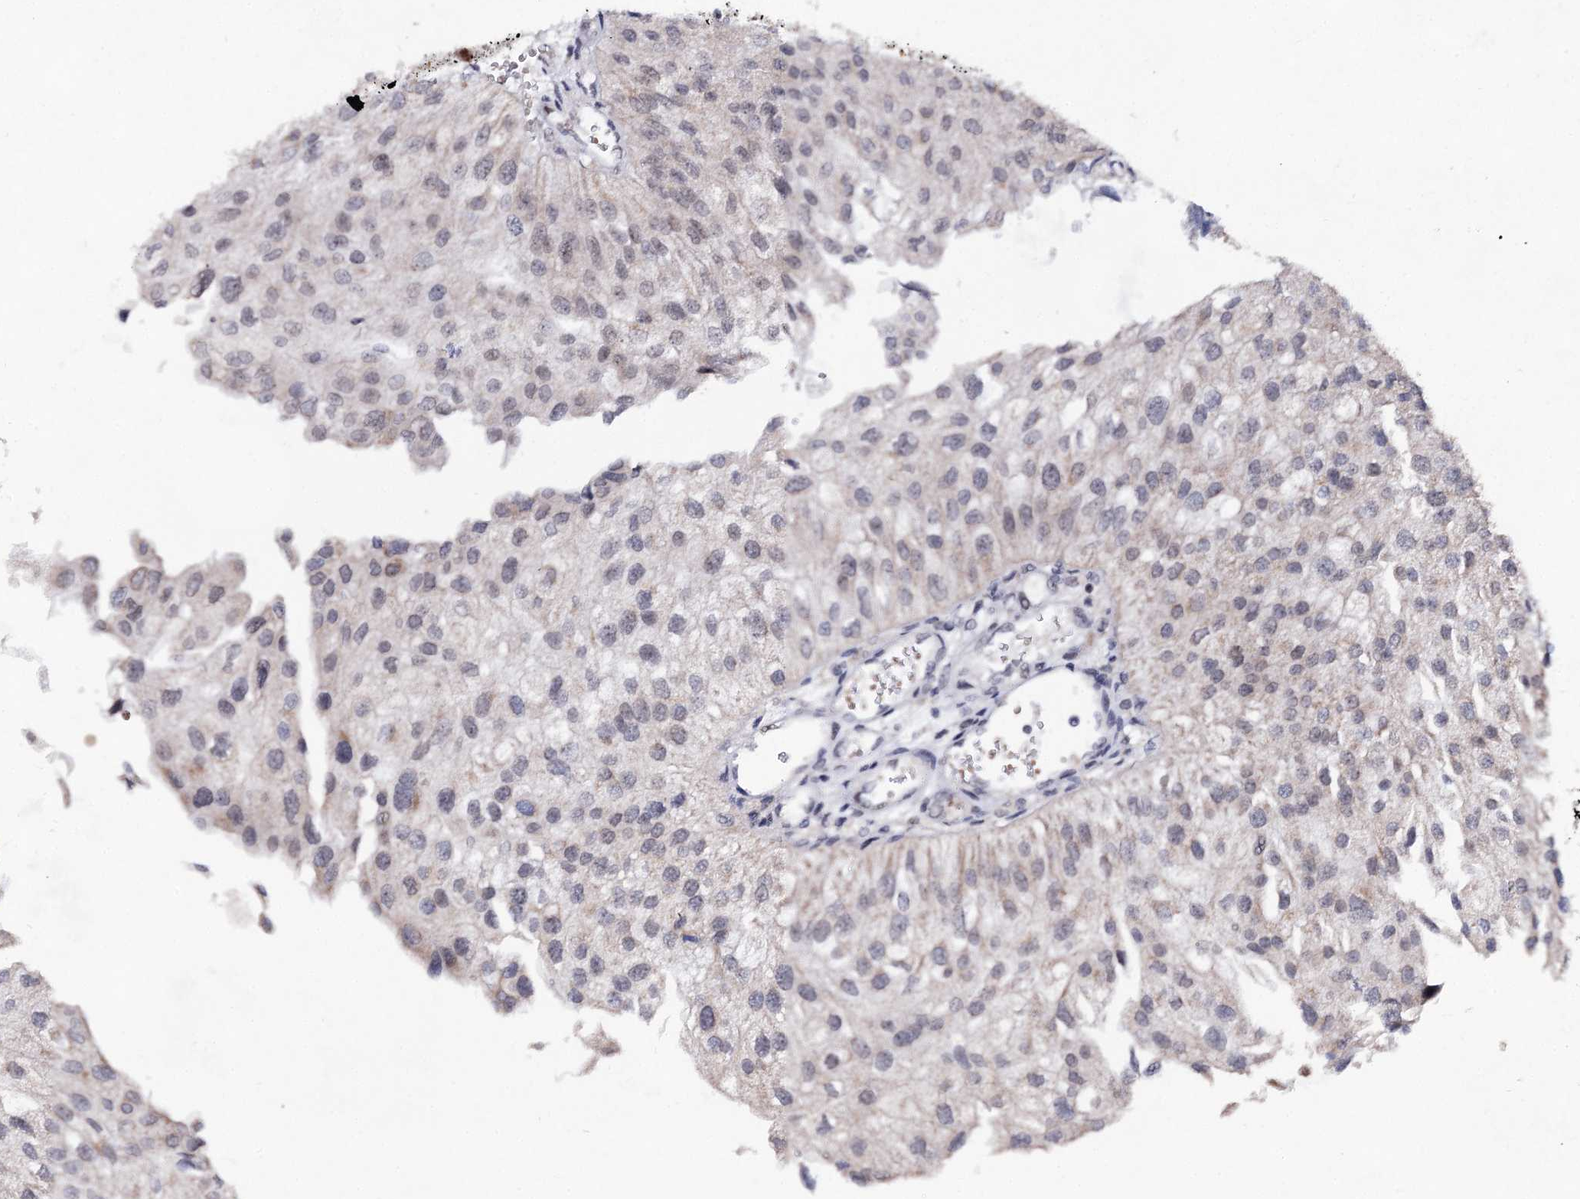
{"staining": {"intensity": "moderate", "quantity": "<25%", "location": "nuclear"}, "tissue": "urothelial cancer", "cell_type": "Tumor cells", "image_type": "cancer", "snomed": [{"axis": "morphology", "description": "Urothelial carcinoma, Low grade"}, {"axis": "topography", "description": "Urinary bladder"}], "caption": "Protein analysis of urothelial cancer tissue exhibits moderate nuclear positivity in approximately <25% of tumor cells. (brown staining indicates protein expression, while blue staining denotes nuclei).", "gene": "EXOSC10", "patient": {"sex": "female", "age": 89}}